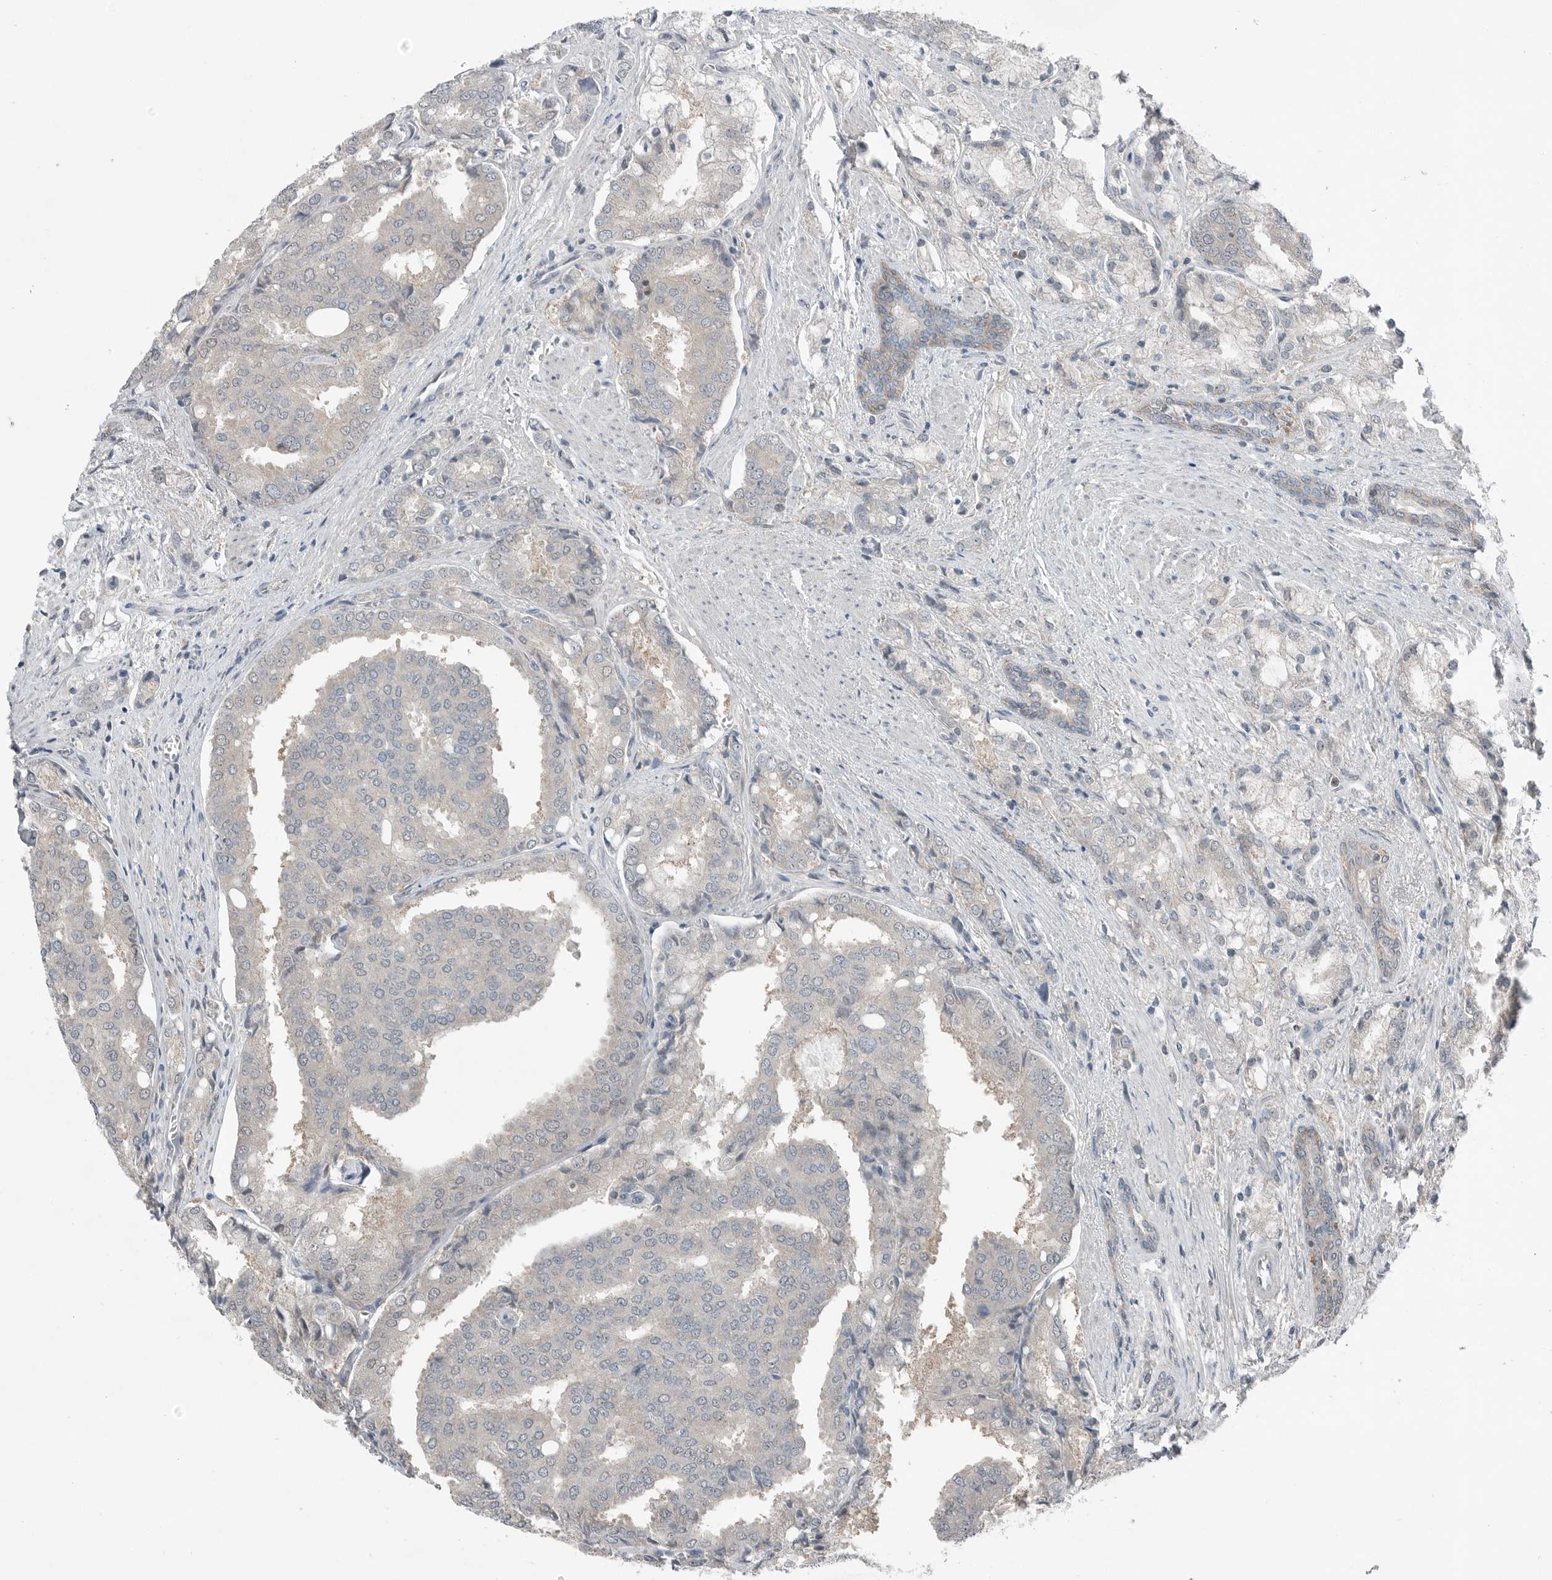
{"staining": {"intensity": "negative", "quantity": "none", "location": "none"}, "tissue": "prostate cancer", "cell_type": "Tumor cells", "image_type": "cancer", "snomed": [{"axis": "morphology", "description": "Adenocarcinoma, High grade"}, {"axis": "topography", "description": "Prostate"}], "caption": "IHC image of prostate cancer stained for a protein (brown), which shows no expression in tumor cells. (IHC, brightfield microscopy, high magnification).", "gene": "MFAP3L", "patient": {"sex": "male", "age": 50}}